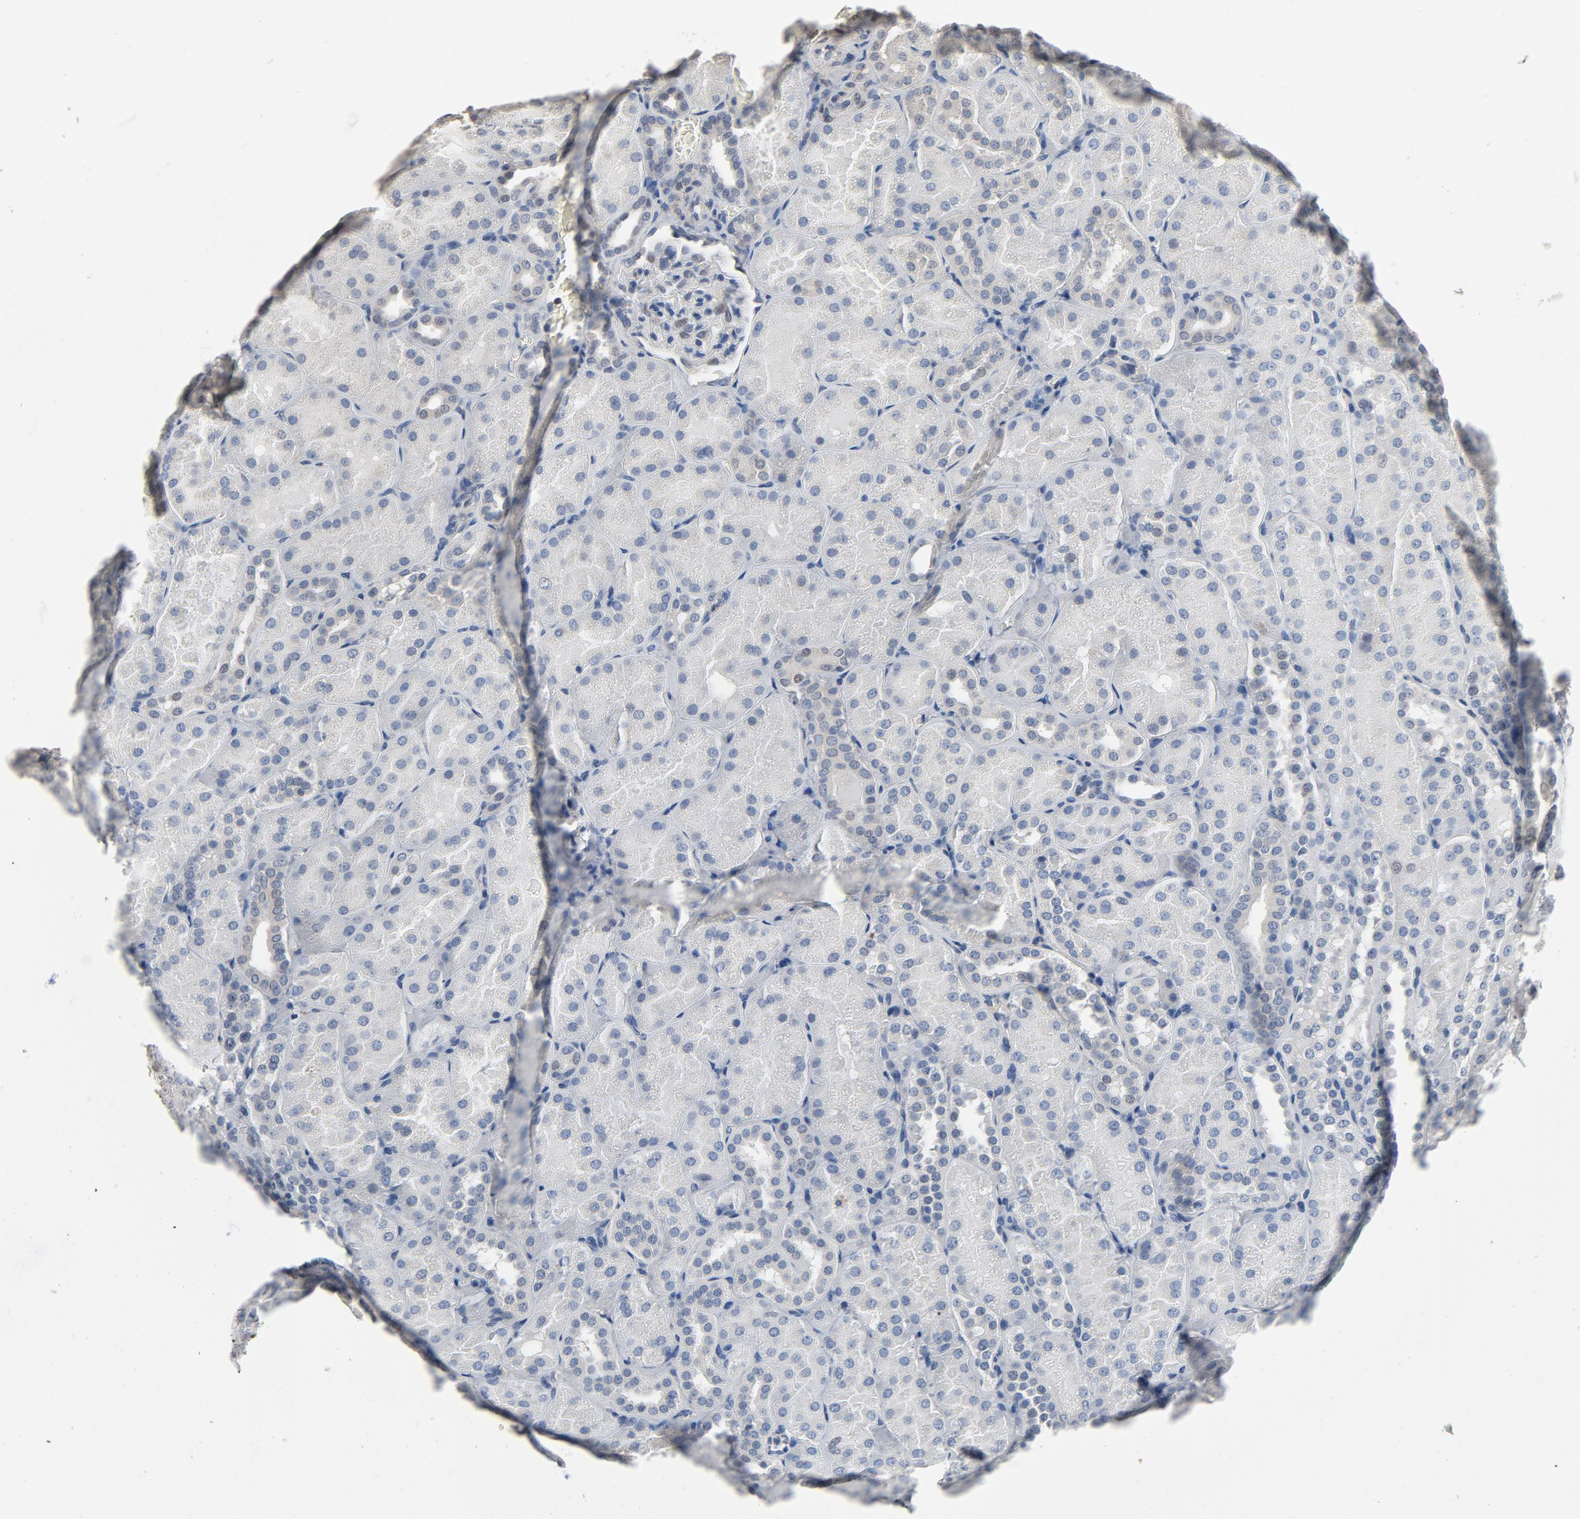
{"staining": {"intensity": "weak", "quantity": "<25%", "location": "nuclear"}, "tissue": "kidney", "cell_type": "Cells in glomeruli", "image_type": "normal", "snomed": [{"axis": "morphology", "description": "Normal tissue, NOS"}, {"axis": "topography", "description": "Kidney"}], "caption": "Immunohistochemistry micrograph of unremarkable human kidney stained for a protein (brown), which reveals no staining in cells in glomeruli.", "gene": "SOX6", "patient": {"sex": "male", "age": 28}}